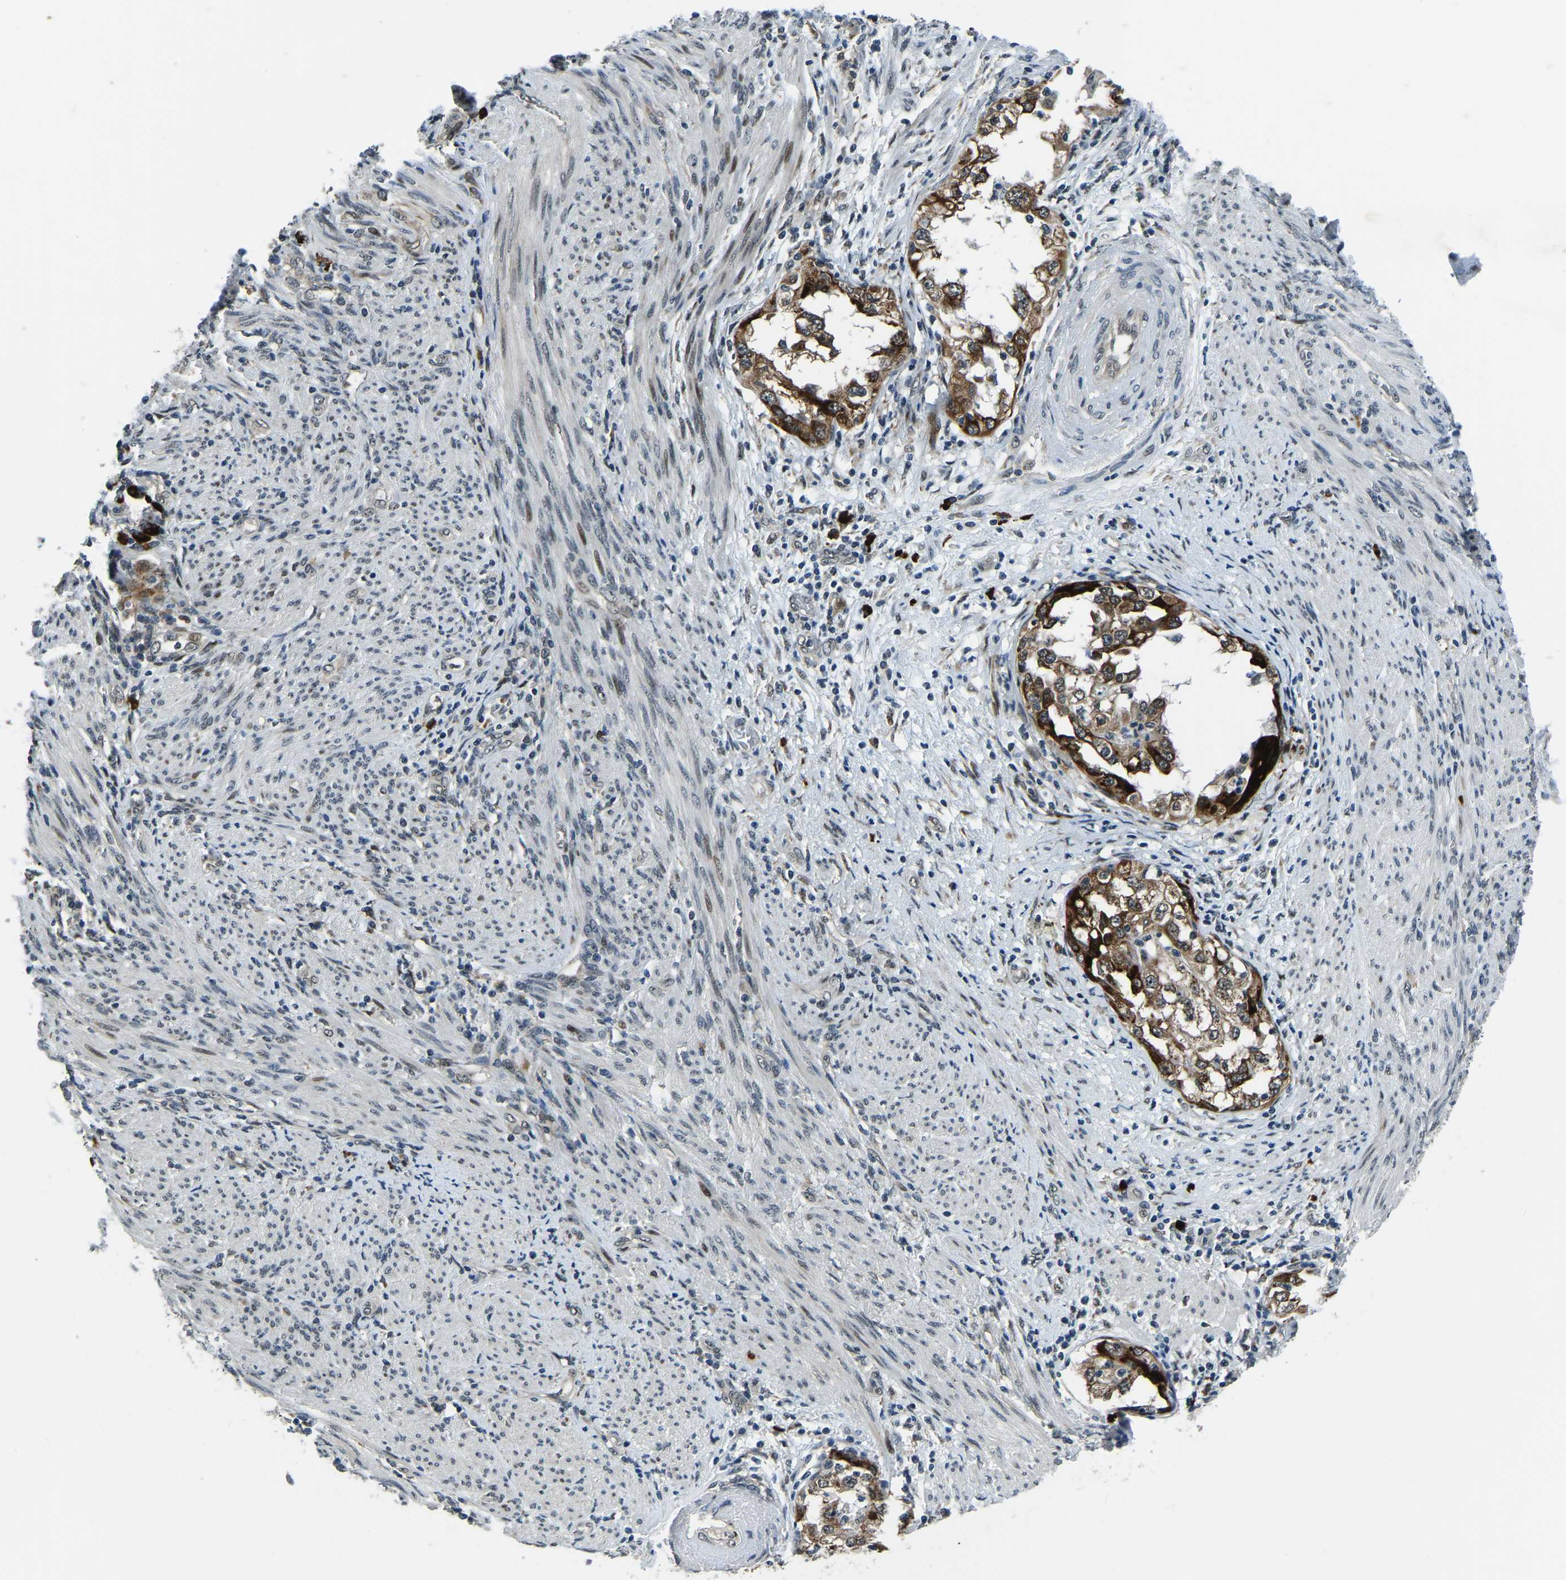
{"staining": {"intensity": "strong", "quantity": ">75%", "location": "cytoplasmic/membranous"}, "tissue": "endometrial cancer", "cell_type": "Tumor cells", "image_type": "cancer", "snomed": [{"axis": "morphology", "description": "Adenocarcinoma, NOS"}, {"axis": "topography", "description": "Endometrium"}], "caption": "An image of human endometrial cancer (adenocarcinoma) stained for a protein displays strong cytoplasmic/membranous brown staining in tumor cells. Ihc stains the protein of interest in brown and the nuclei are stained blue.", "gene": "ING2", "patient": {"sex": "female", "age": 85}}